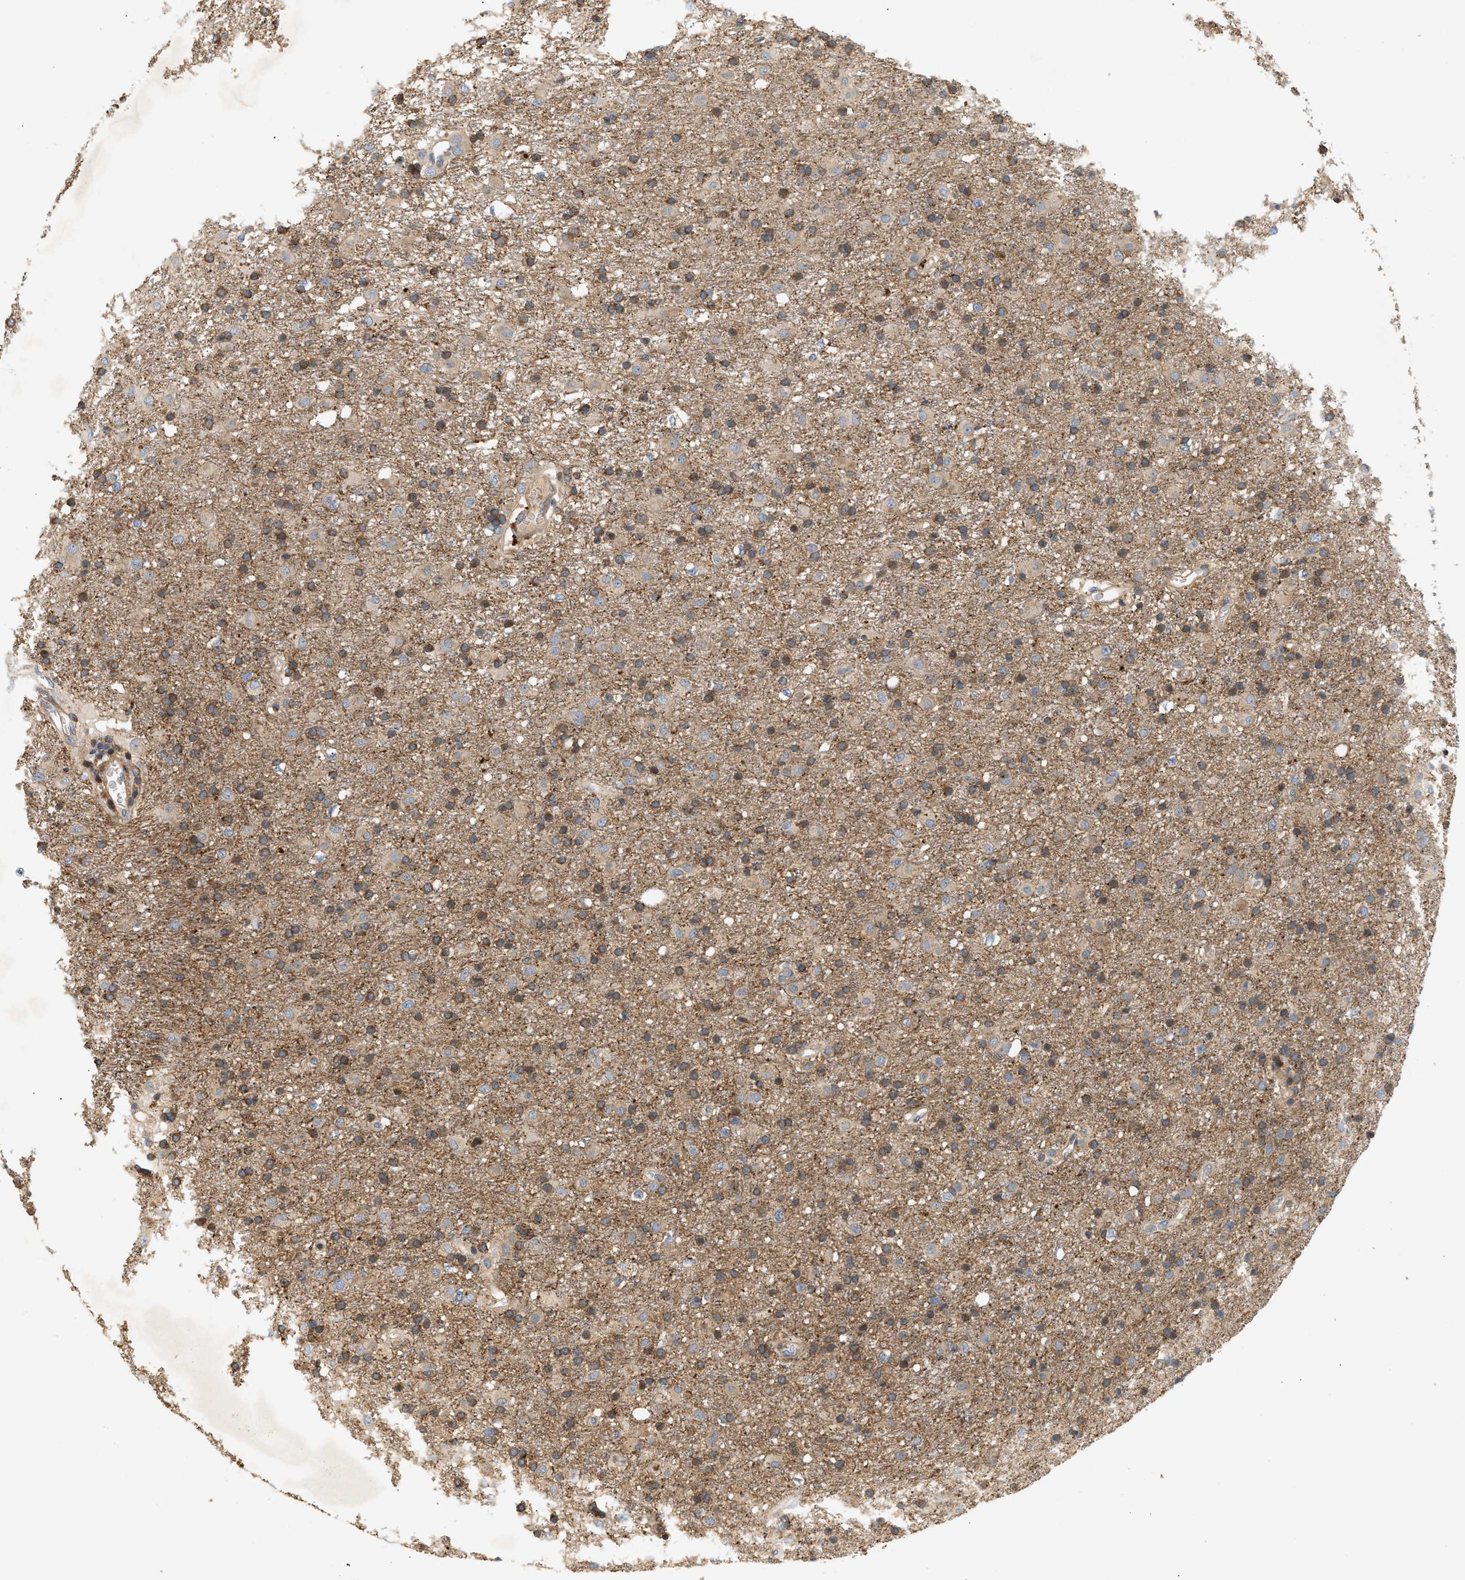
{"staining": {"intensity": "weak", "quantity": ">75%", "location": "cytoplasmic/membranous"}, "tissue": "glioma", "cell_type": "Tumor cells", "image_type": "cancer", "snomed": [{"axis": "morphology", "description": "Glioma, malignant, Low grade"}, {"axis": "topography", "description": "Brain"}], "caption": "Protein positivity by IHC shows weak cytoplasmic/membranous positivity in approximately >75% of tumor cells in malignant low-grade glioma.", "gene": "FARS2", "patient": {"sex": "male", "age": 65}}